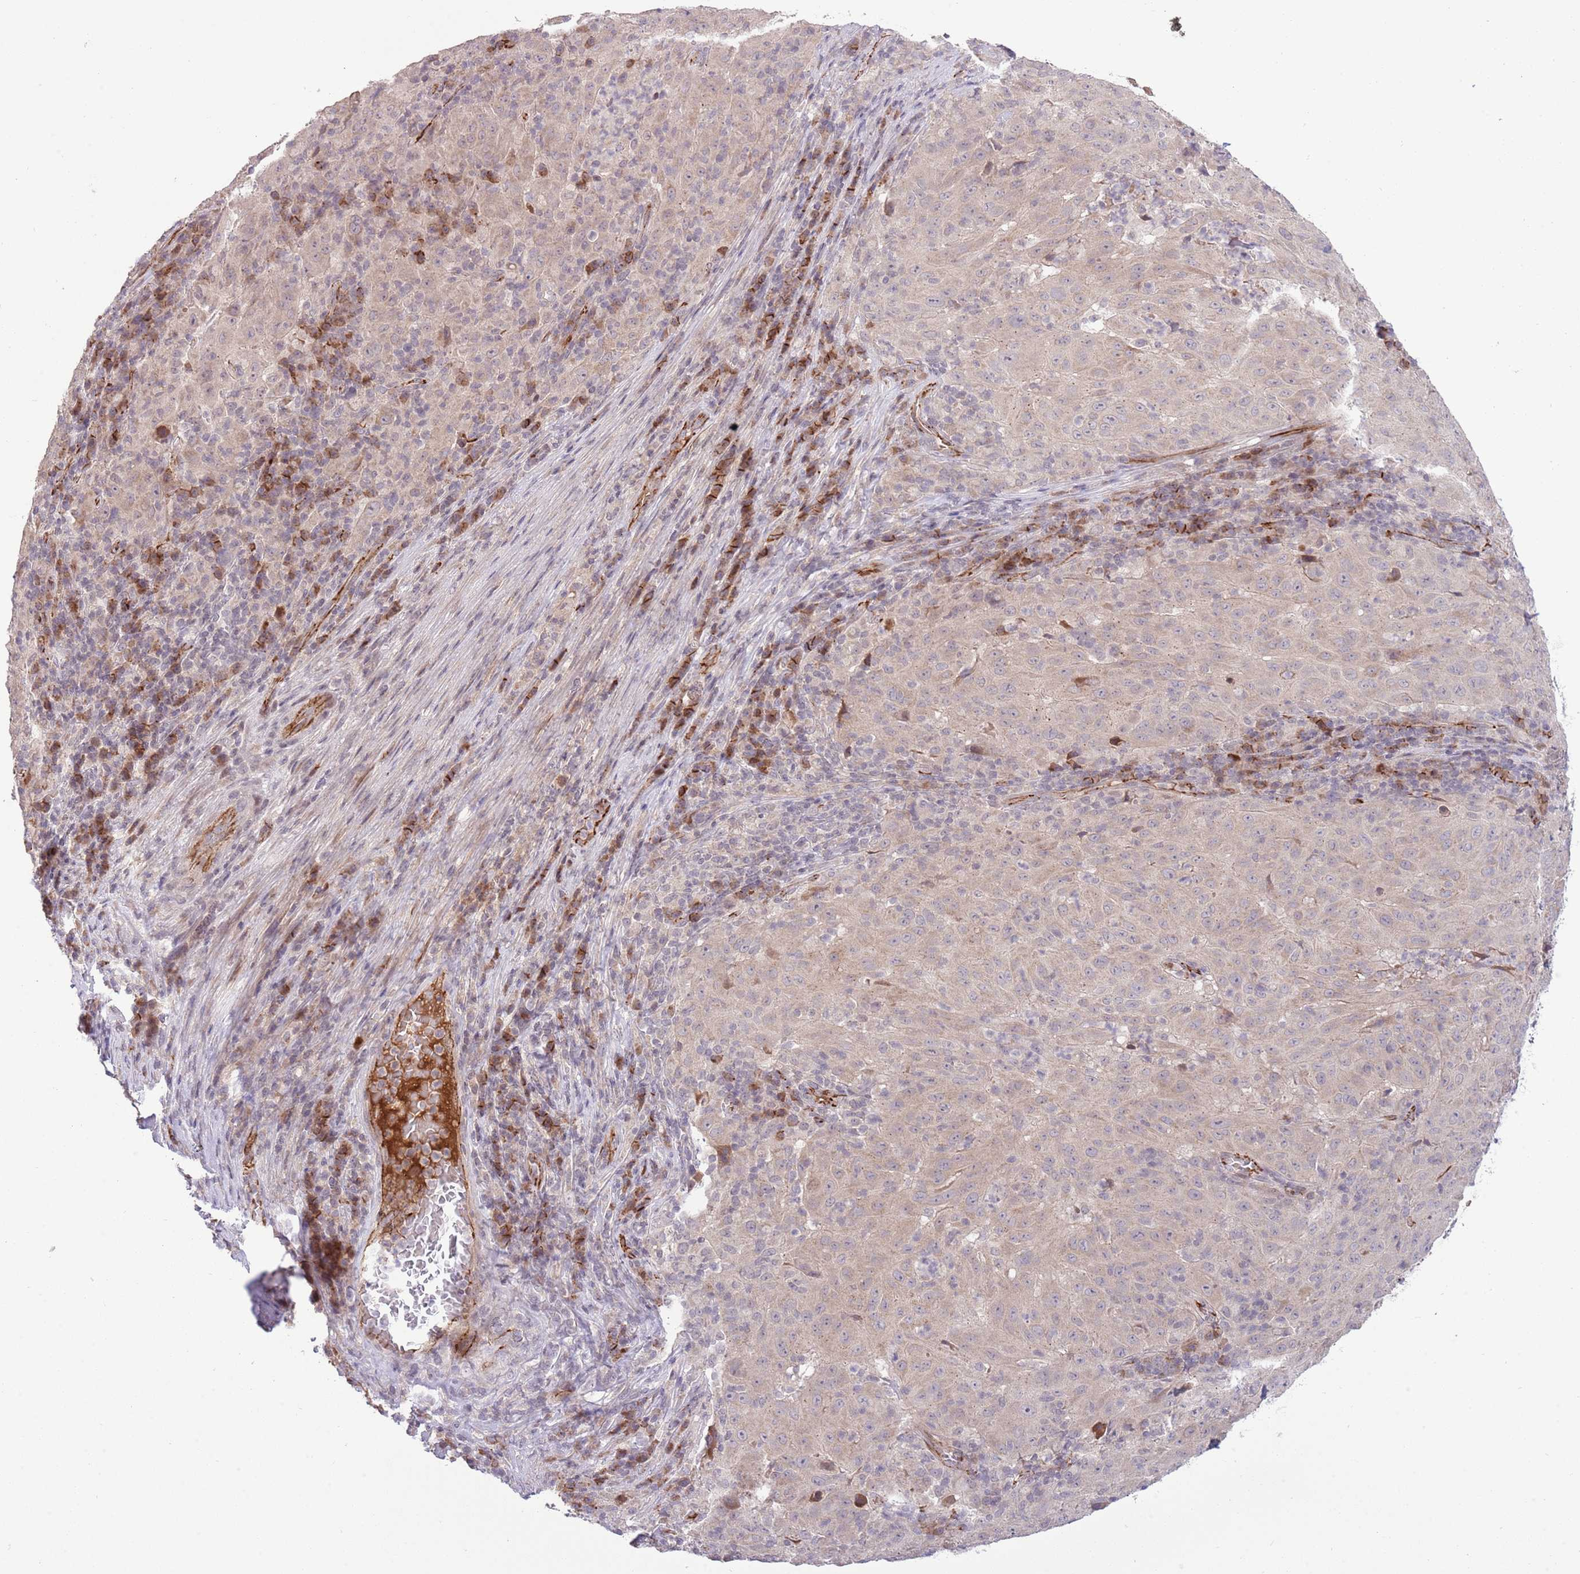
{"staining": {"intensity": "moderate", "quantity": "25%-75%", "location": "cytoplasmic/membranous"}, "tissue": "pancreatic cancer", "cell_type": "Tumor cells", "image_type": "cancer", "snomed": [{"axis": "morphology", "description": "Adenocarcinoma, NOS"}, {"axis": "topography", "description": "Pancreas"}], "caption": "This histopathology image exhibits pancreatic cancer stained with immunohistochemistry to label a protein in brown. The cytoplasmic/membranous of tumor cells show moderate positivity for the protein. Nuclei are counter-stained blue.", "gene": "DPP10", "patient": {"sex": "male", "age": 63}}